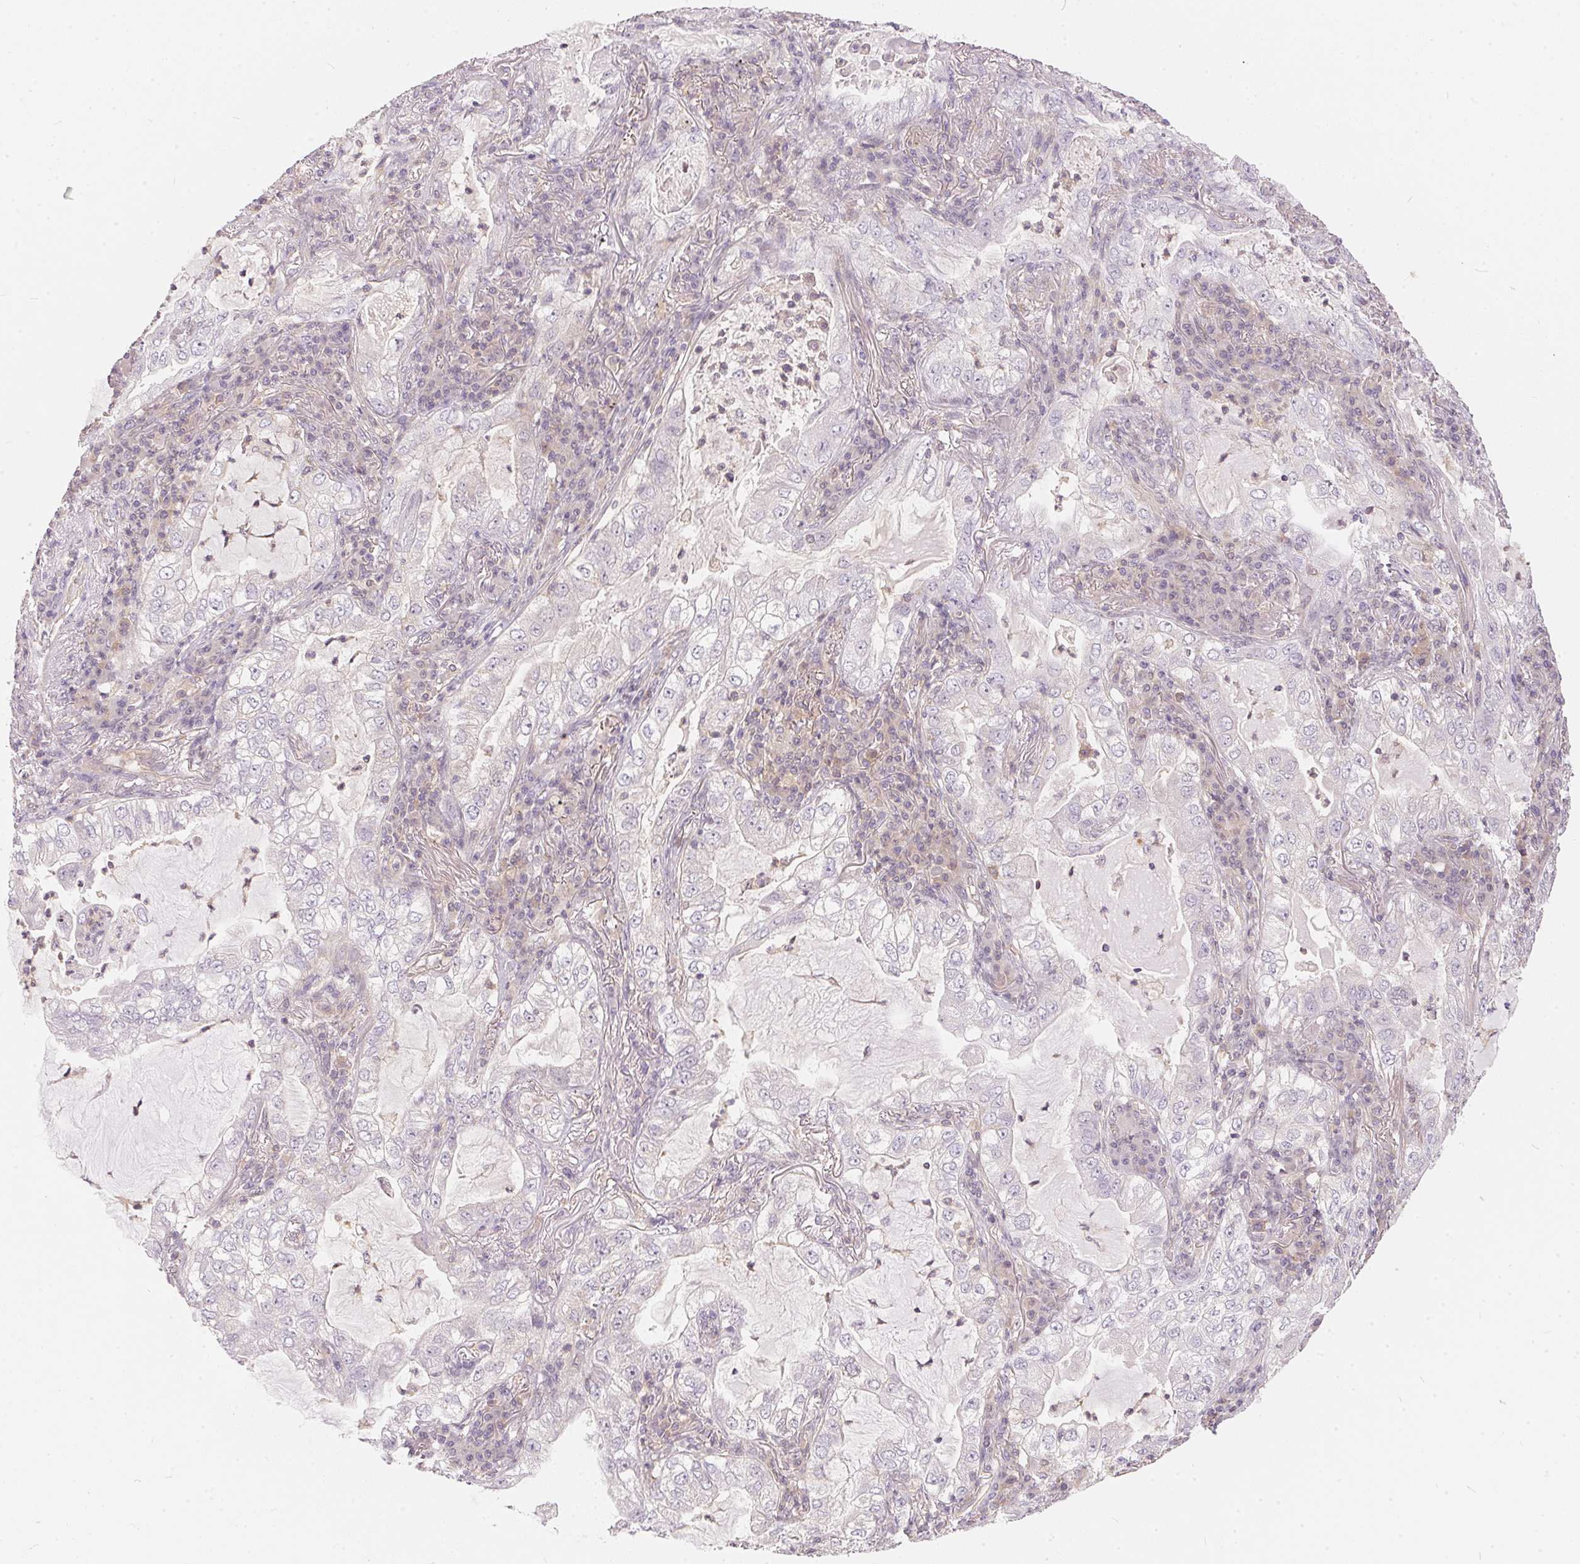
{"staining": {"intensity": "negative", "quantity": "none", "location": "none"}, "tissue": "lung cancer", "cell_type": "Tumor cells", "image_type": "cancer", "snomed": [{"axis": "morphology", "description": "Adenocarcinoma, NOS"}, {"axis": "topography", "description": "Lung"}], "caption": "Immunohistochemistry of human lung adenocarcinoma demonstrates no staining in tumor cells.", "gene": "BLMH", "patient": {"sex": "female", "age": 73}}